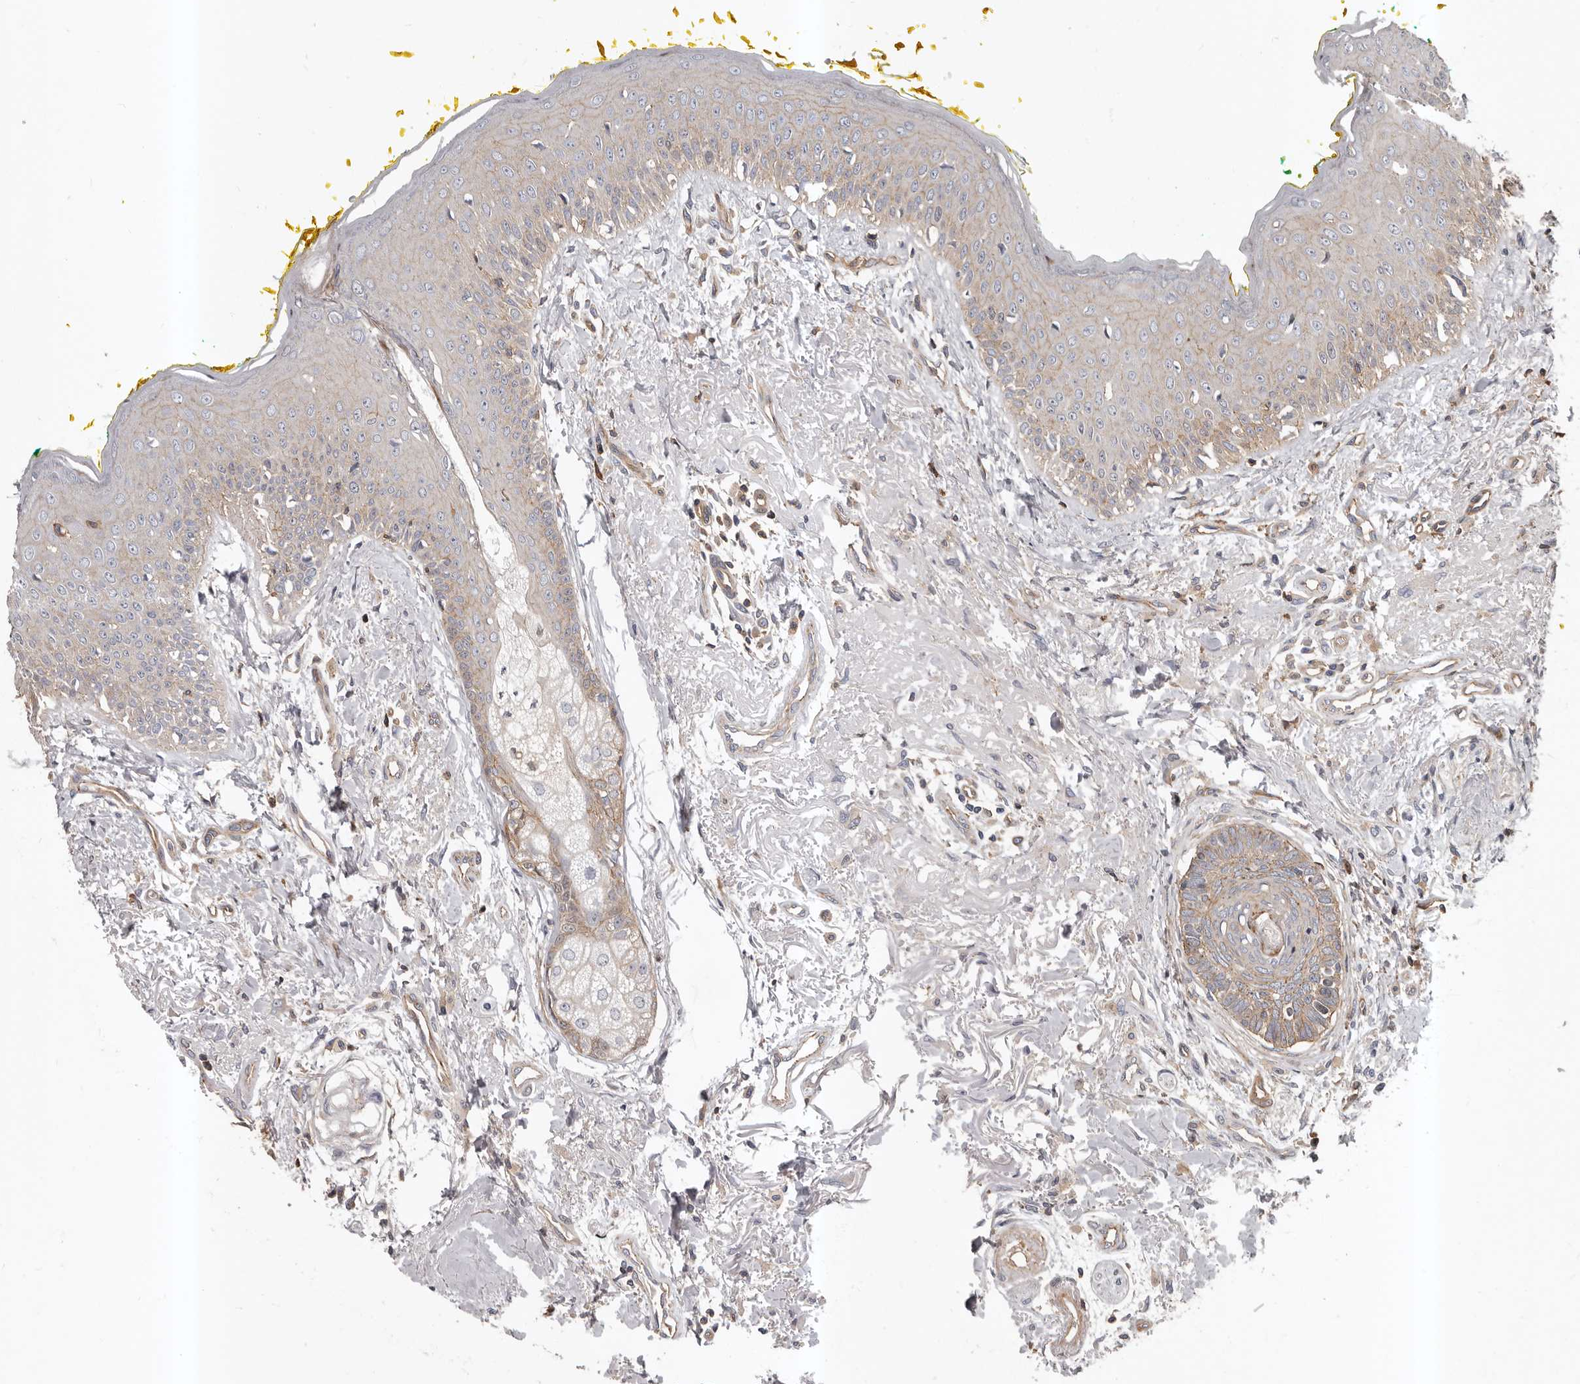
{"staining": {"intensity": "moderate", "quantity": ">75%", "location": "cytoplasmic/membranous"}, "tissue": "oral mucosa", "cell_type": "Squamous epithelial cells", "image_type": "normal", "snomed": [{"axis": "morphology", "description": "Normal tissue, NOS"}, {"axis": "topography", "description": "Oral tissue"}], "caption": "Moderate cytoplasmic/membranous protein positivity is identified in approximately >75% of squamous epithelial cells in oral mucosa. (brown staining indicates protein expression, while blue staining denotes nuclei).", "gene": "PNRC2", "patient": {"sex": "female", "age": 70}}